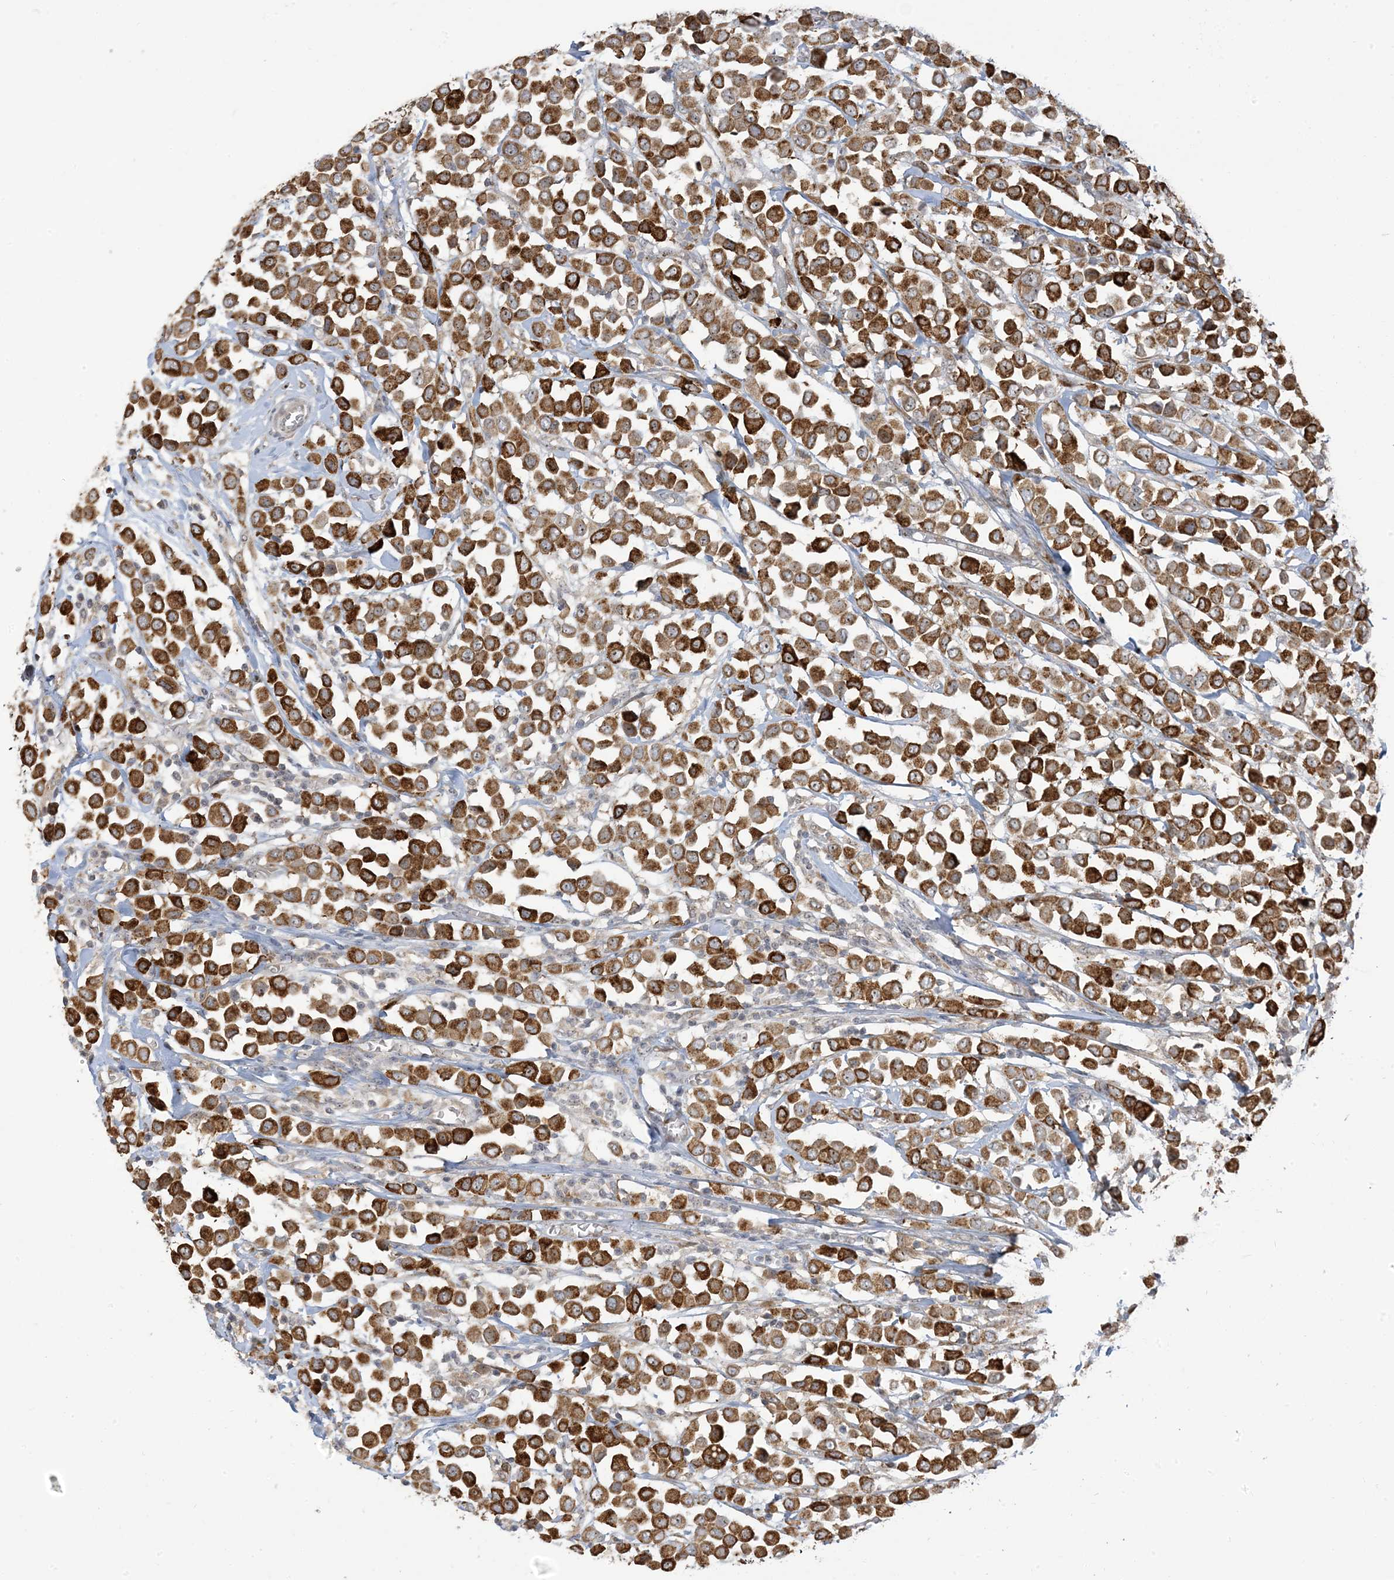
{"staining": {"intensity": "strong", "quantity": ">75%", "location": "cytoplasmic/membranous"}, "tissue": "breast cancer", "cell_type": "Tumor cells", "image_type": "cancer", "snomed": [{"axis": "morphology", "description": "Duct carcinoma"}, {"axis": "topography", "description": "Breast"}], "caption": "Approximately >75% of tumor cells in breast cancer exhibit strong cytoplasmic/membranous protein expression as visualized by brown immunohistochemical staining.", "gene": "ECM2", "patient": {"sex": "female", "age": 61}}